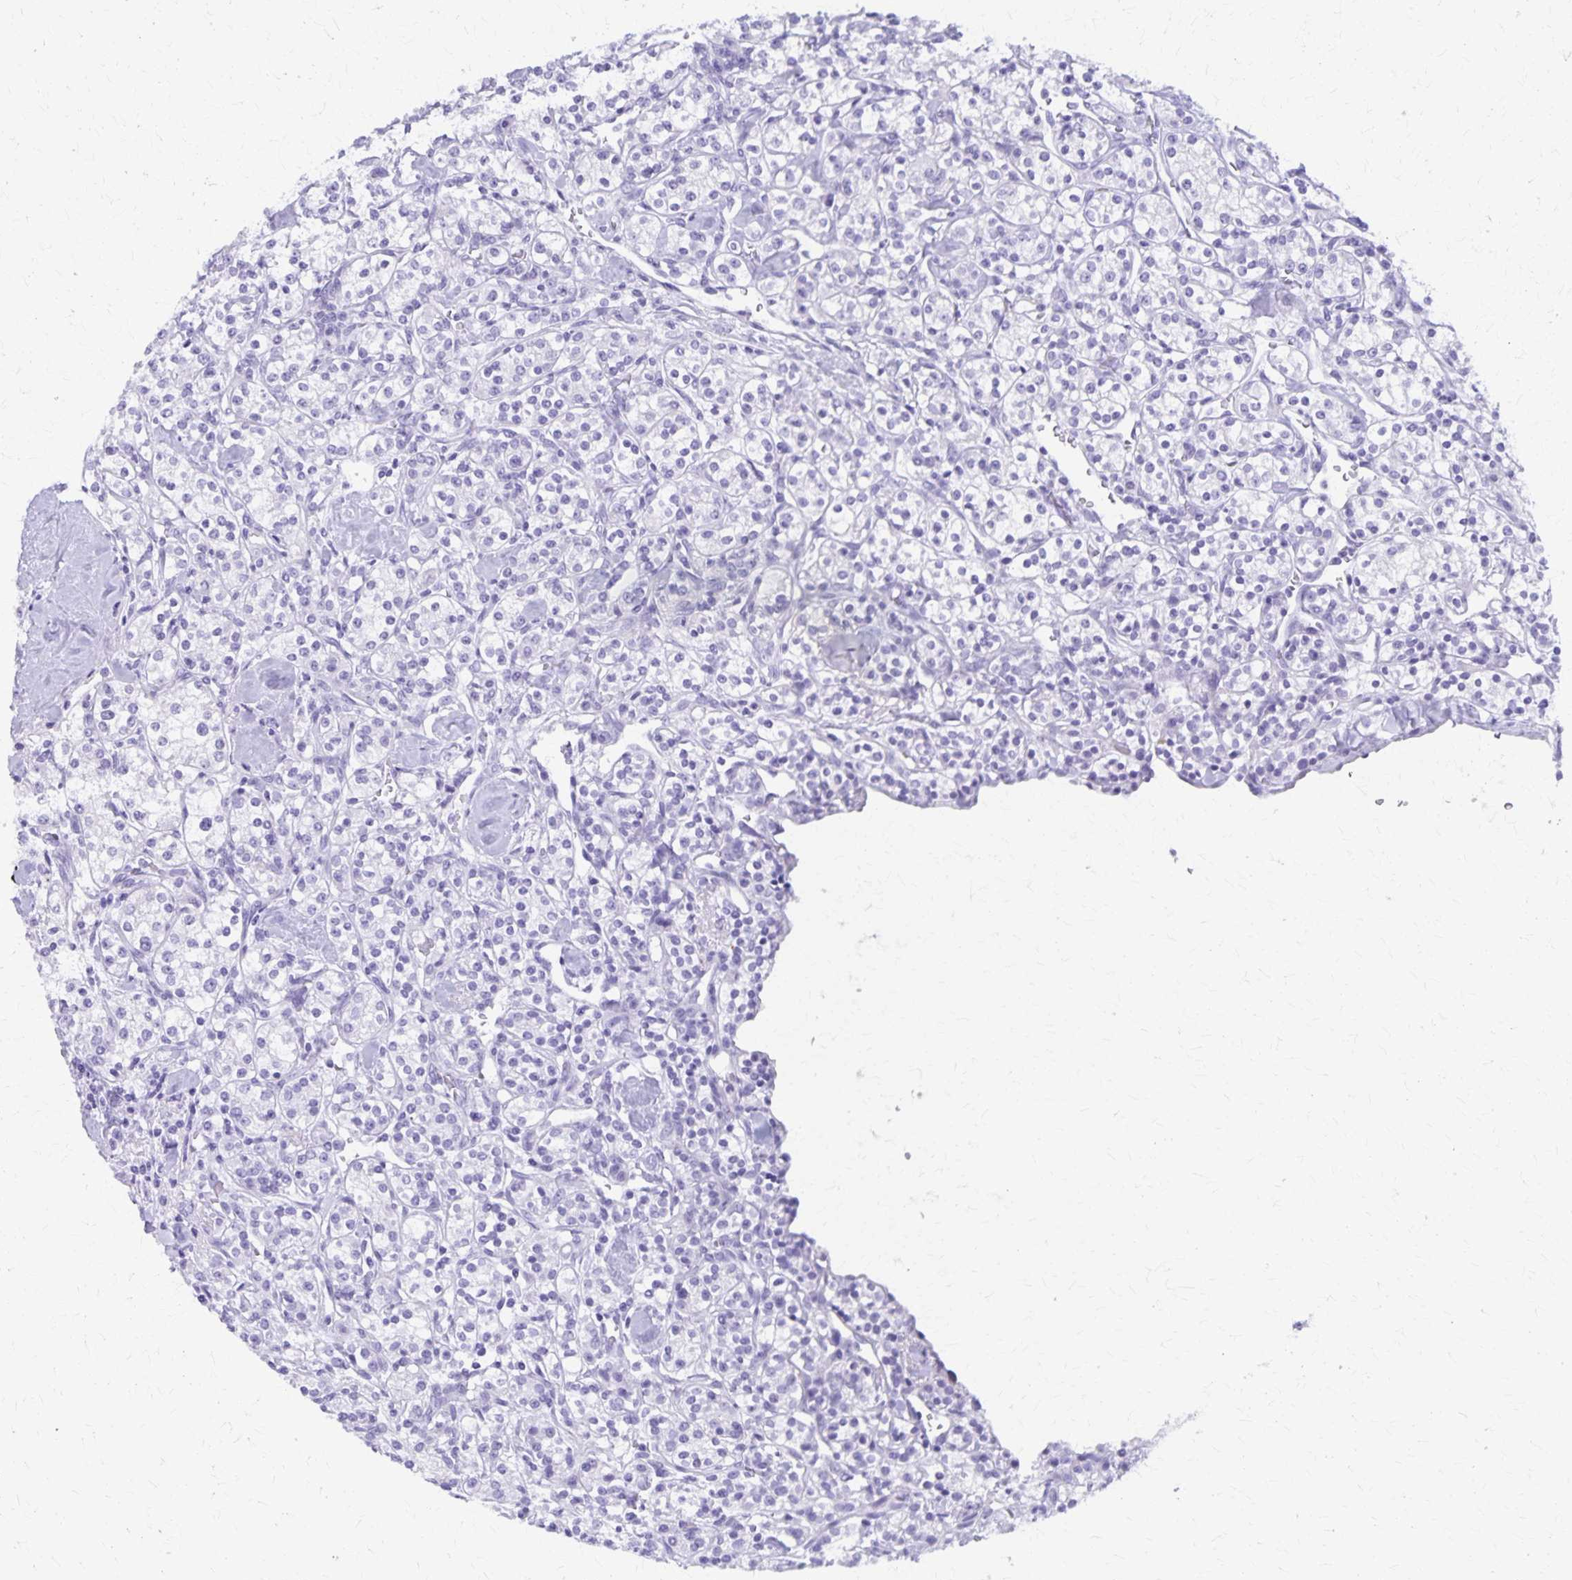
{"staining": {"intensity": "negative", "quantity": "none", "location": "none"}, "tissue": "renal cancer", "cell_type": "Tumor cells", "image_type": "cancer", "snomed": [{"axis": "morphology", "description": "Adenocarcinoma, NOS"}, {"axis": "topography", "description": "Kidney"}], "caption": "Immunohistochemistry (IHC) micrograph of neoplastic tissue: human renal cancer stained with DAB exhibits no significant protein positivity in tumor cells.", "gene": "DEFA5", "patient": {"sex": "male", "age": 77}}